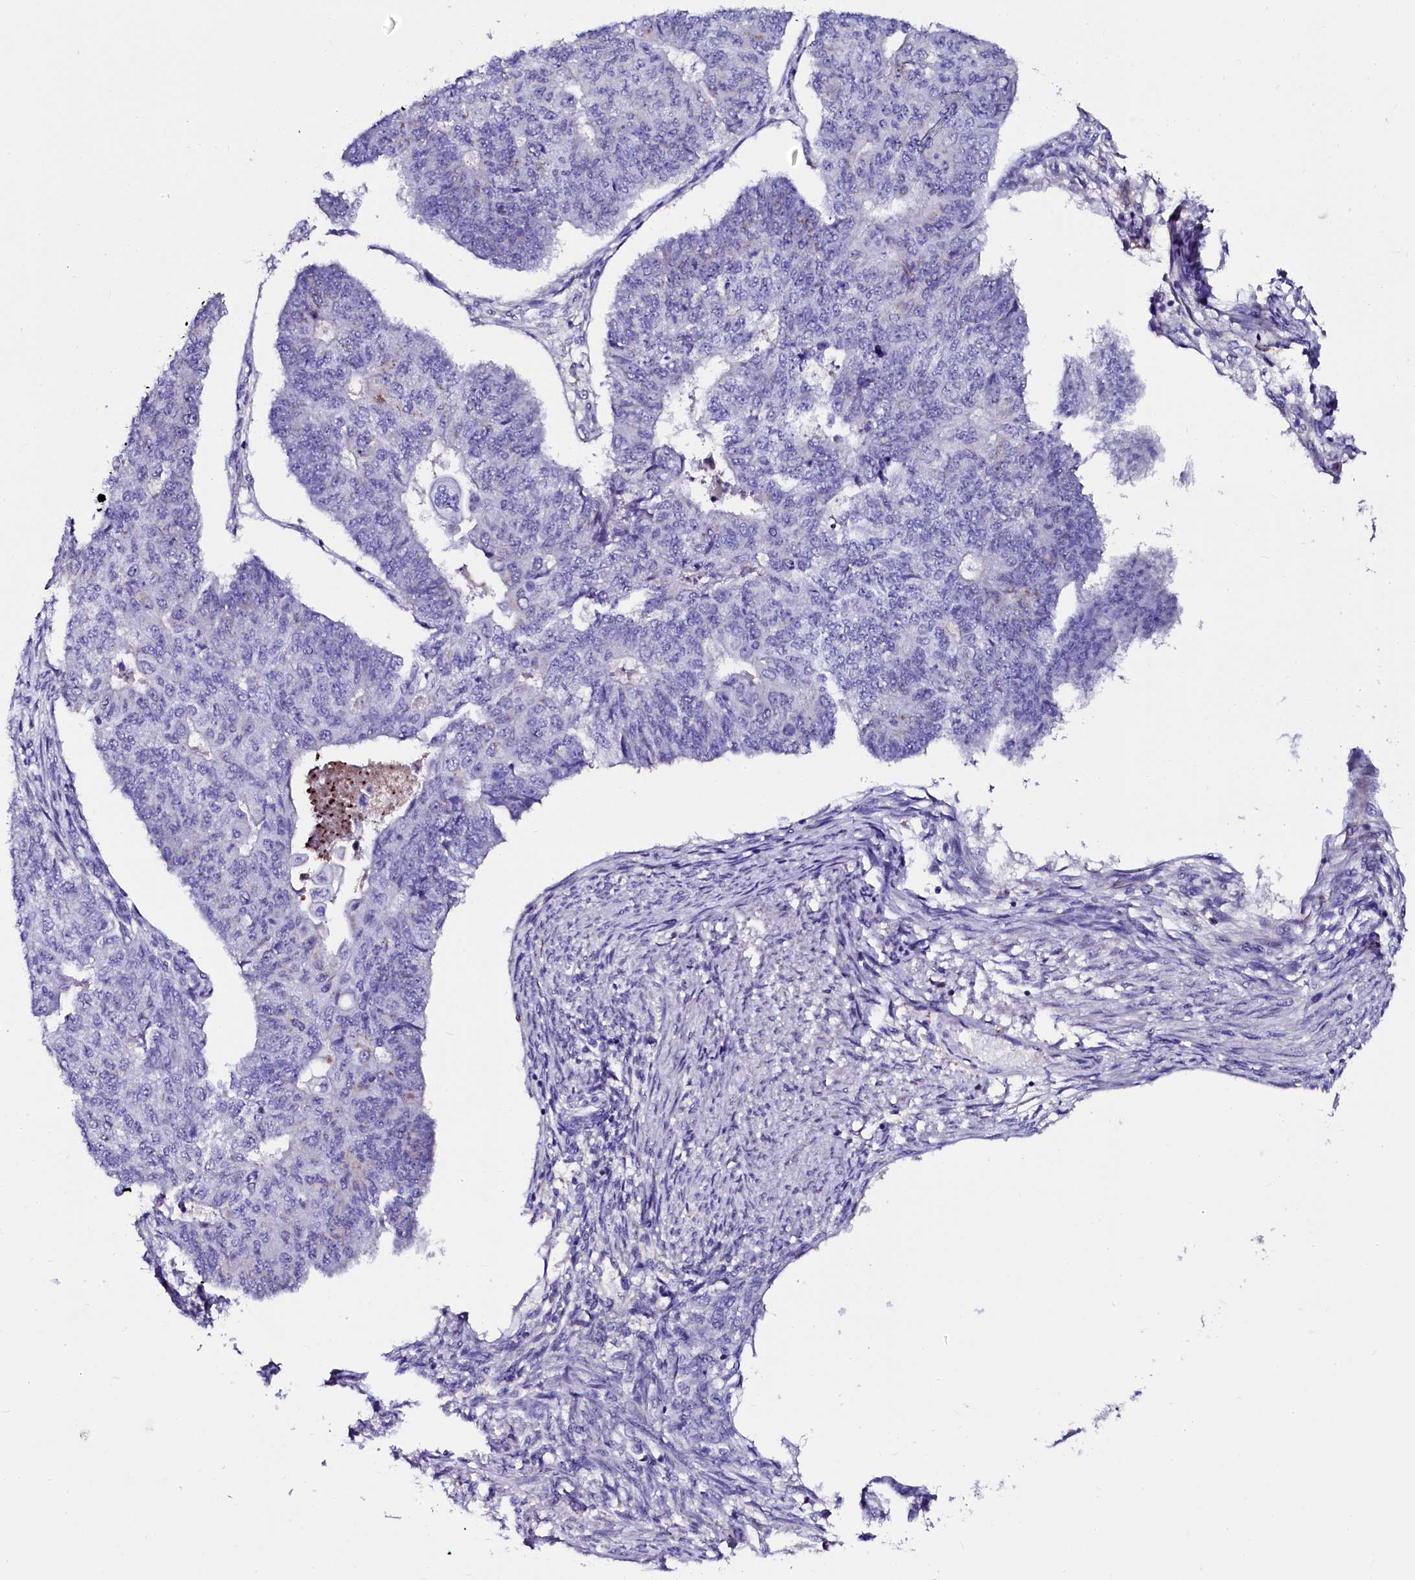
{"staining": {"intensity": "negative", "quantity": "none", "location": "none"}, "tissue": "endometrial cancer", "cell_type": "Tumor cells", "image_type": "cancer", "snomed": [{"axis": "morphology", "description": "Adenocarcinoma, NOS"}, {"axis": "topography", "description": "Endometrium"}], "caption": "Immunohistochemistry photomicrograph of neoplastic tissue: human endometrial cancer (adenocarcinoma) stained with DAB shows no significant protein positivity in tumor cells.", "gene": "OTOL1", "patient": {"sex": "female", "age": 32}}